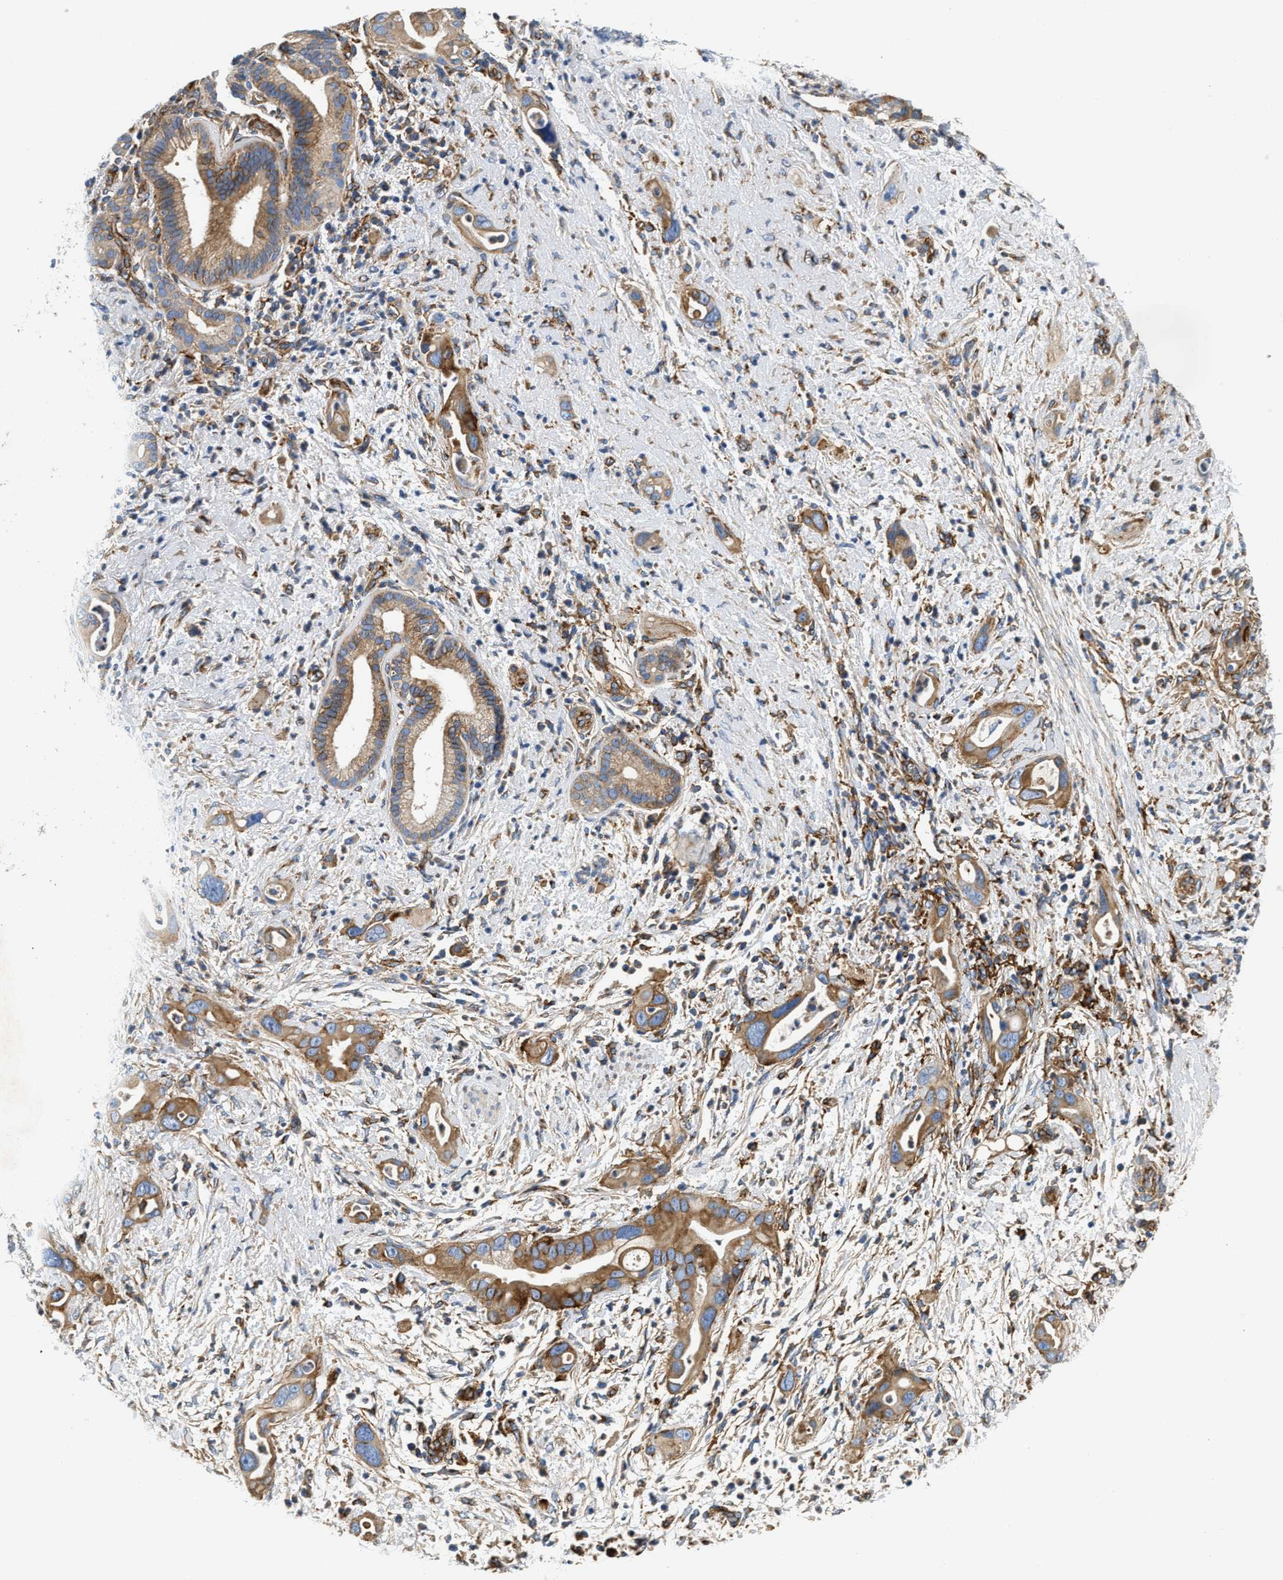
{"staining": {"intensity": "moderate", "quantity": ">75%", "location": "cytoplasmic/membranous"}, "tissue": "pancreatic cancer", "cell_type": "Tumor cells", "image_type": "cancer", "snomed": [{"axis": "morphology", "description": "Adenocarcinoma, NOS"}, {"axis": "topography", "description": "Pancreas"}], "caption": "Immunohistochemical staining of pancreatic cancer exhibits medium levels of moderate cytoplasmic/membranous expression in approximately >75% of tumor cells.", "gene": "NSUN7", "patient": {"sex": "male", "age": 59}}